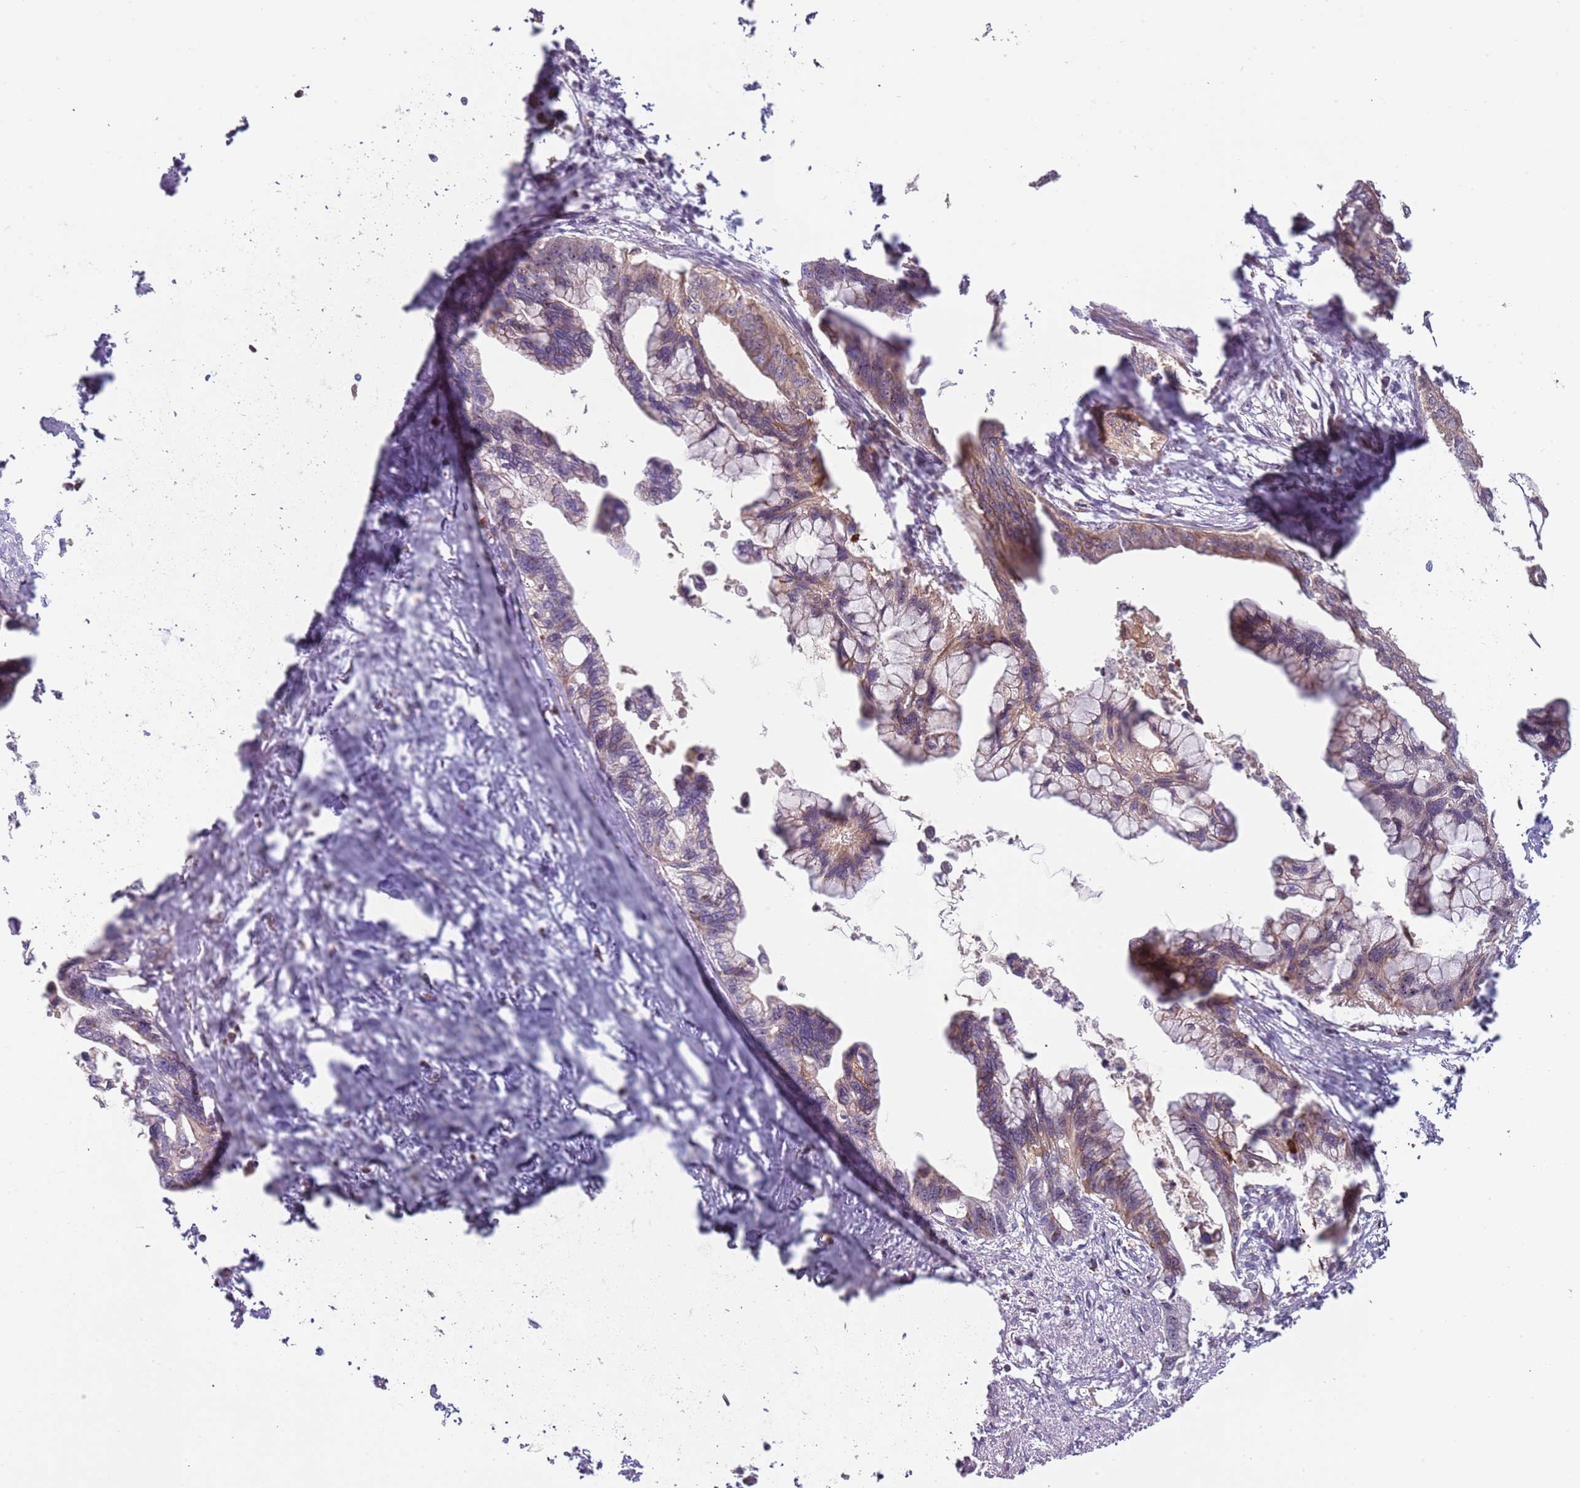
{"staining": {"intensity": "weak", "quantity": "25%-75%", "location": "cytoplasmic/membranous"}, "tissue": "pancreatic cancer", "cell_type": "Tumor cells", "image_type": "cancer", "snomed": [{"axis": "morphology", "description": "Adenocarcinoma, NOS"}, {"axis": "topography", "description": "Pancreas"}], "caption": "This micrograph exhibits pancreatic cancer (adenocarcinoma) stained with IHC to label a protein in brown. The cytoplasmic/membranous of tumor cells show weak positivity for the protein. Nuclei are counter-stained blue.", "gene": "NADK", "patient": {"sex": "female", "age": 83}}